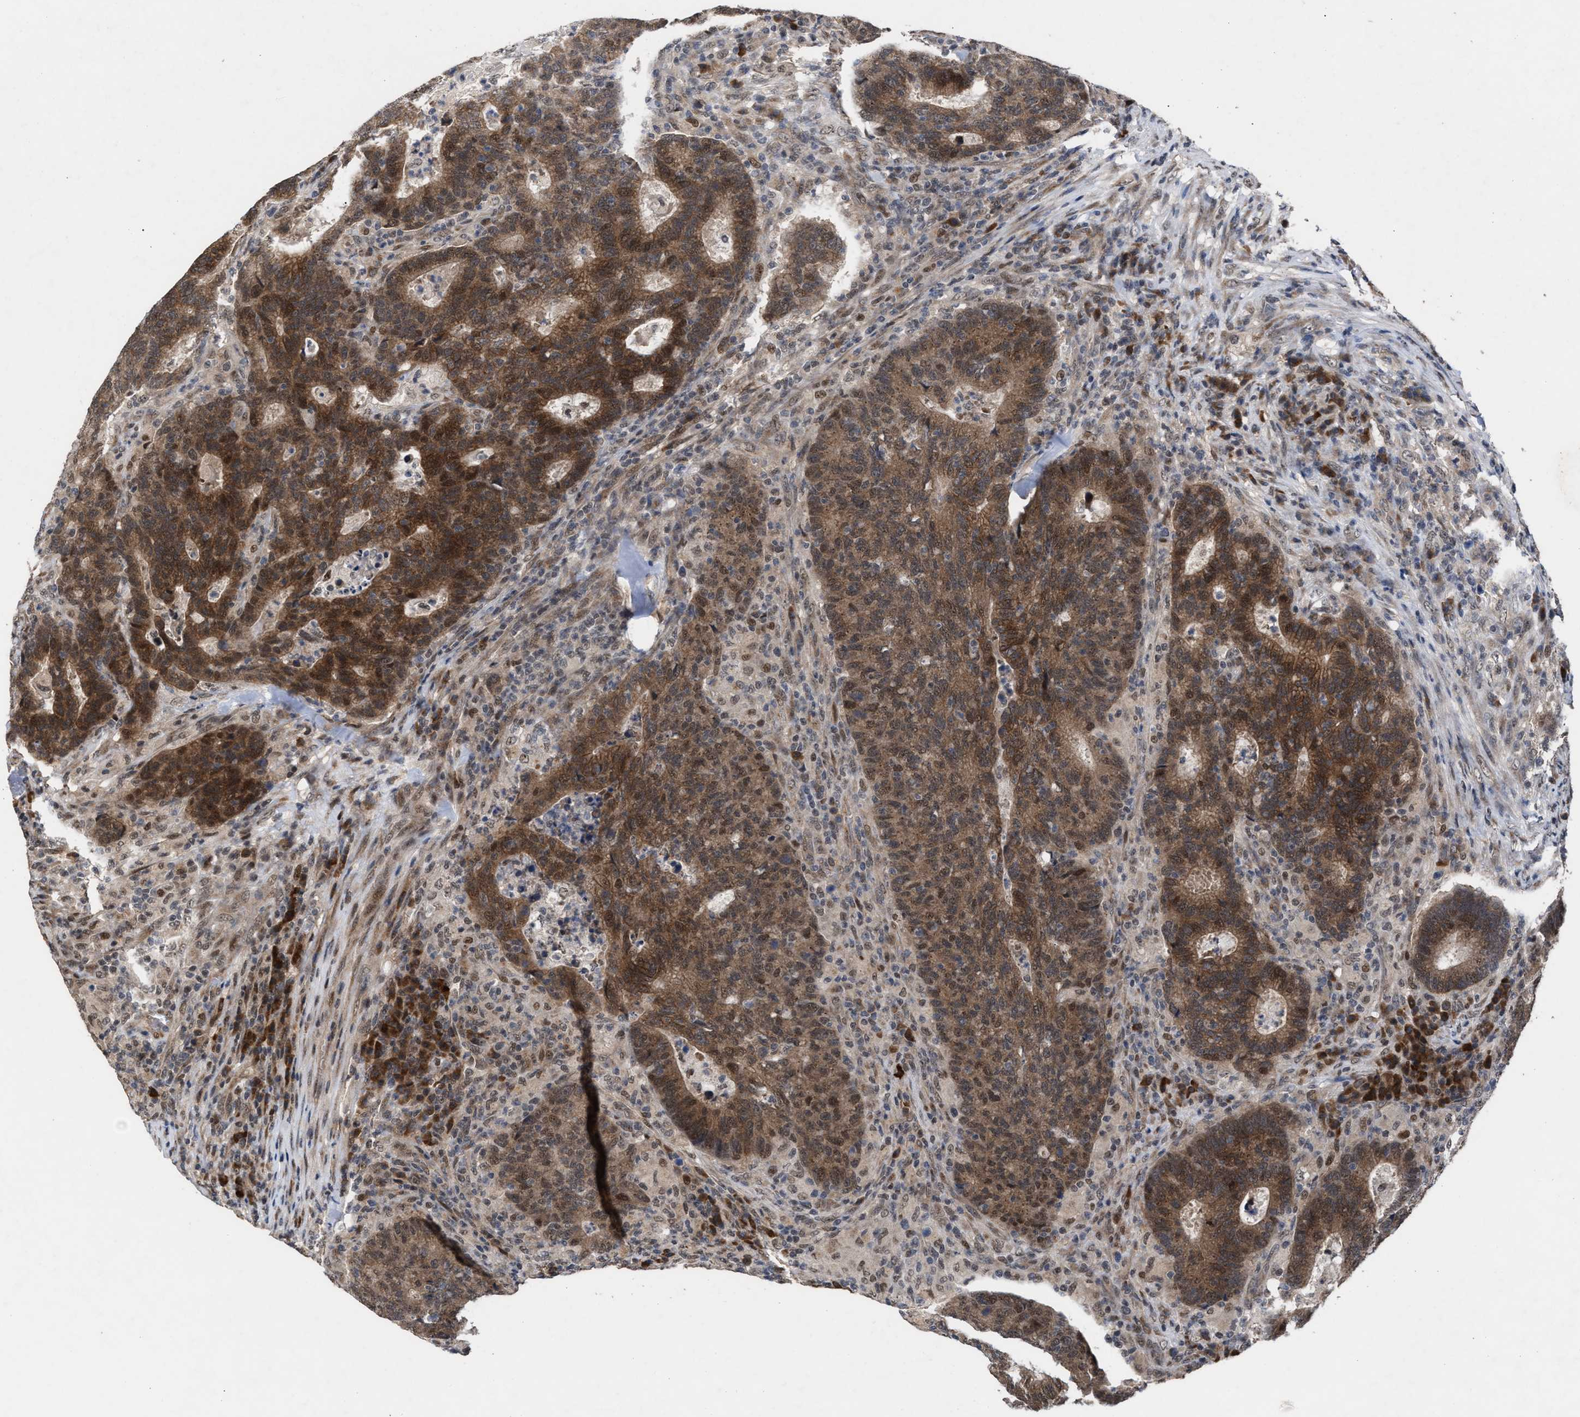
{"staining": {"intensity": "strong", "quantity": ">75%", "location": "cytoplasmic/membranous"}, "tissue": "colorectal cancer", "cell_type": "Tumor cells", "image_type": "cancer", "snomed": [{"axis": "morphology", "description": "Adenocarcinoma, NOS"}, {"axis": "topography", "description": "Colon"}], "caption": "A high amount of strong cytoplasmic/membranous staining is seen in approximately >75% of tumor cells in colorectal adenocarcinoma tissue.", "gene": "MKNK2", "patient": {"sex": "female", "age": 75}}